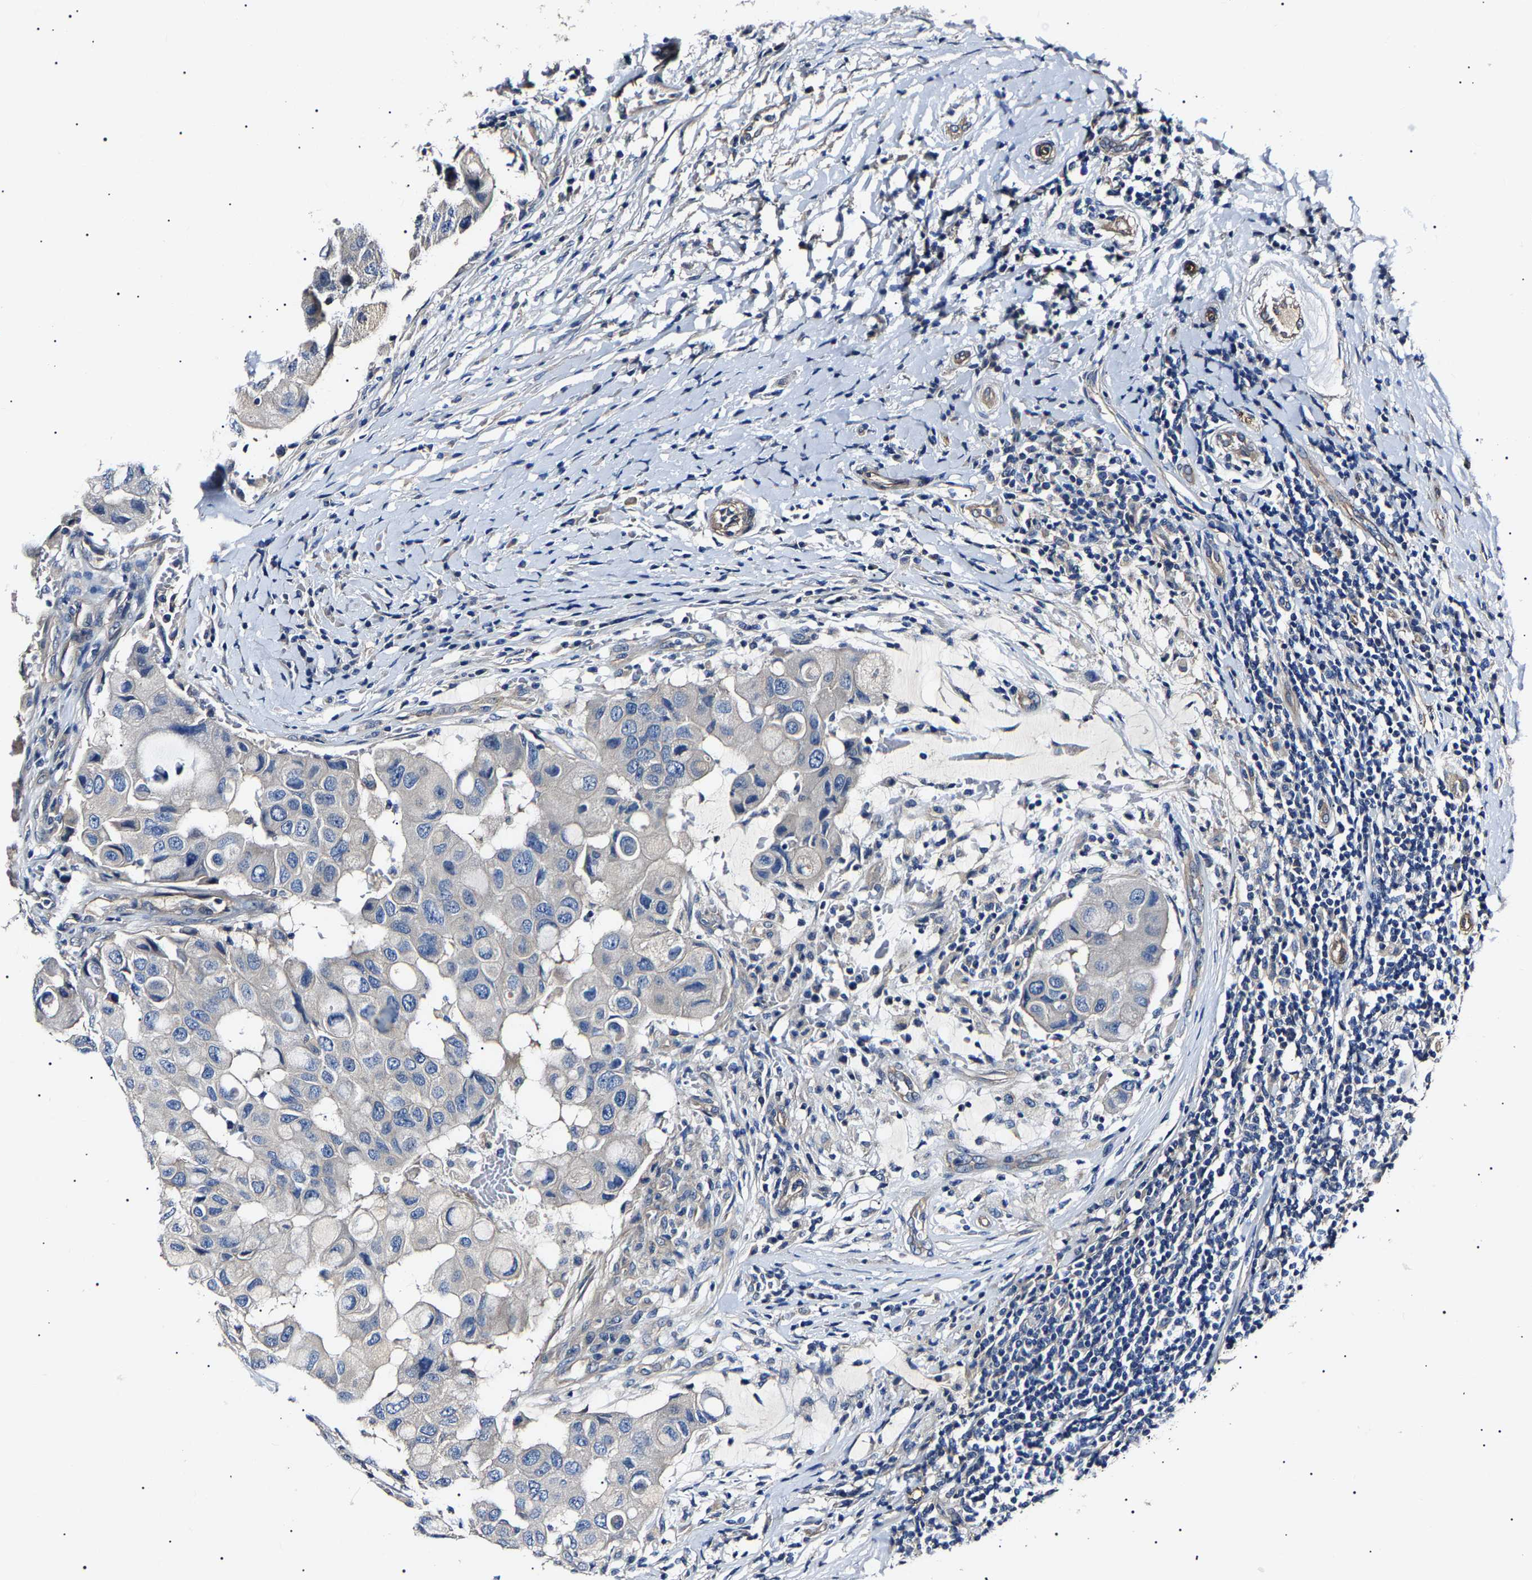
{"staining": {"intensity": "negative", "quantity": "none", "location": "none"}, "tissue": "breast cancer", "cell_type": "Tumor cells", "image_type": "cancer", "snomed": [{"axis": "morphology", "description": "Duct carcinoma"}, {"axis": "topography", "description": "Breast"}], "caption": "A micrograph of human infiltrating ductal carcinoma (breast) is negative for staining in tumor cells.", "gene": "KLHL42", "patient": {"sex": "female", "age": 27}}